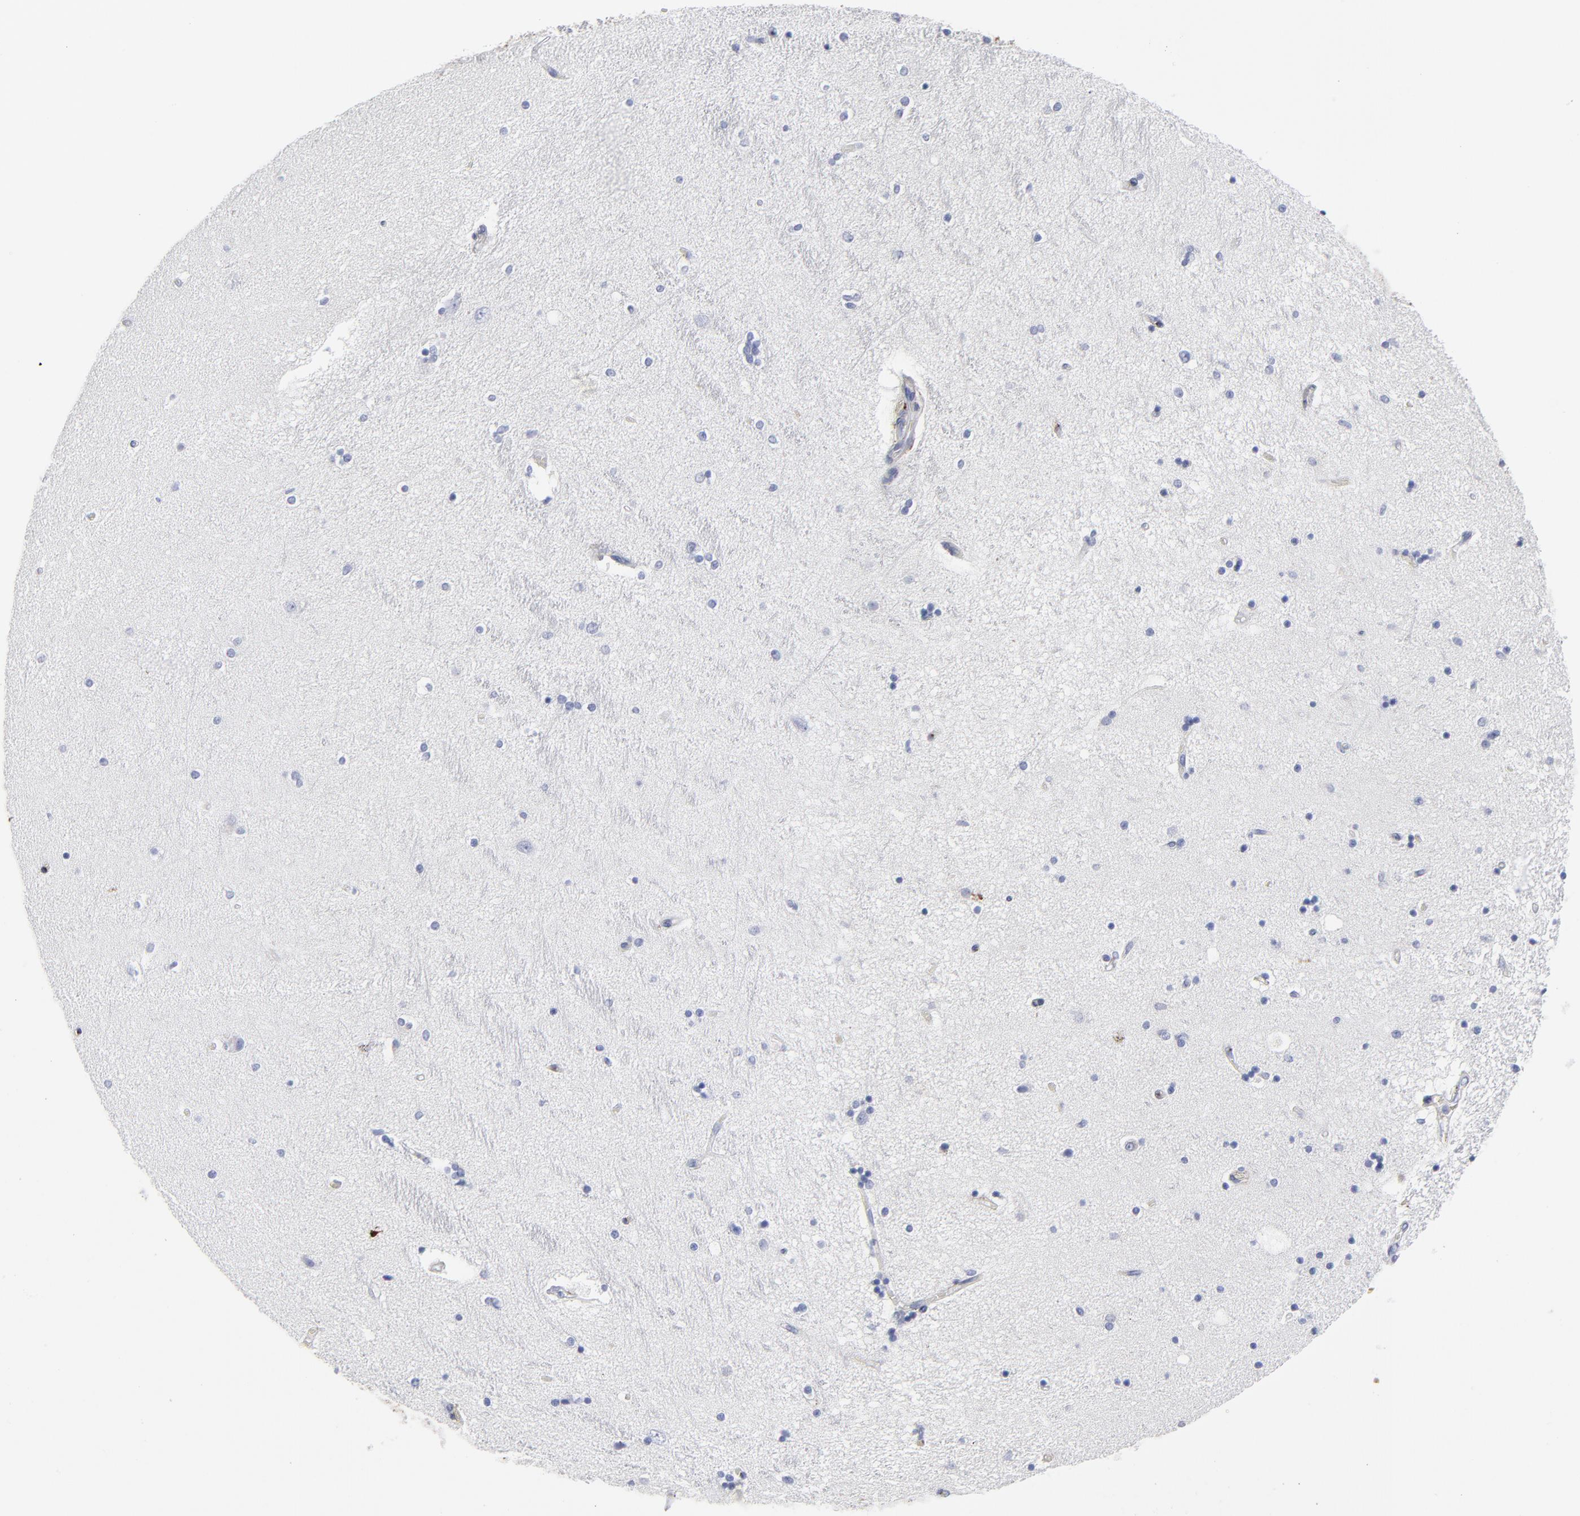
{"staining": {"intensity": "negative", "quantity": "none", "location": "none"}, "tissue": "hippocampus", "cell_type": "Glial cells", "image_type": "normal", "snomed": [{"axis": "morphology", "description": "Normal tissue, NOS"}, {"axis": "topography", "description": "Hippocampus"}], "caption": "Immunohistochemistry (IHC) histopathology image of unremarkable hippocampus stained for a protein (brown), which exhibits no staining in glial cells.", "gene": "DCN", "patient": {"sex": "female", "age": 54}}